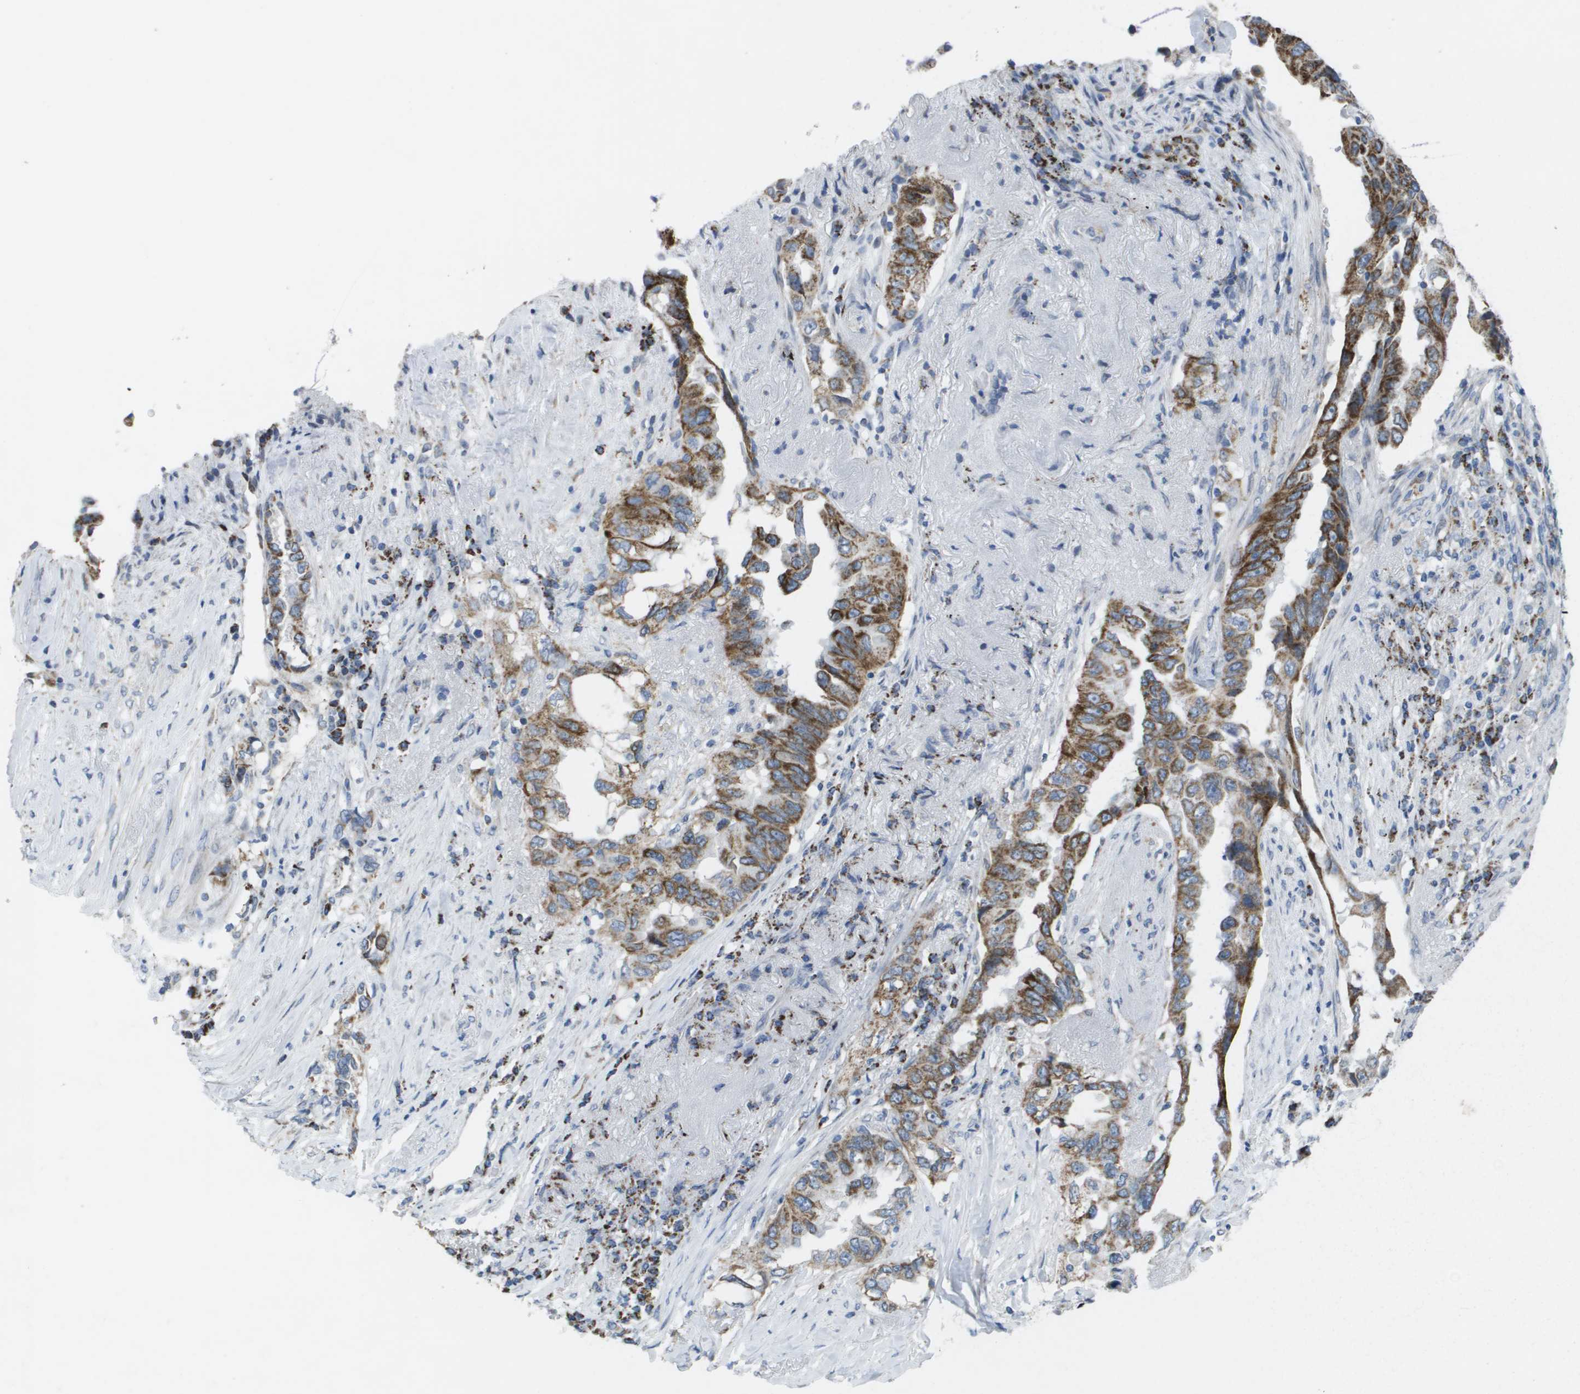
{"staining": {"intensity": "moderate", "quantity": ">75%", "location": "cytoplasmic/membranous"}, "tissue": "lung cancer", "cell_type": "Tumor cells", "image_type": "cancer", "snomed": [{"axis": "morphology", "description": "Adenocarcinoma, NOS"}, {"axis": "topography", "description": "Lung"}], "caption": "This is a photomicrograph of IHC staining of lung adenocarcinoma, which shows moderate positivity in the cytoplasmic/membranous of tumor cells.", "gene": "TMEM223", "patient": {"sex": "female", "age": 51}}